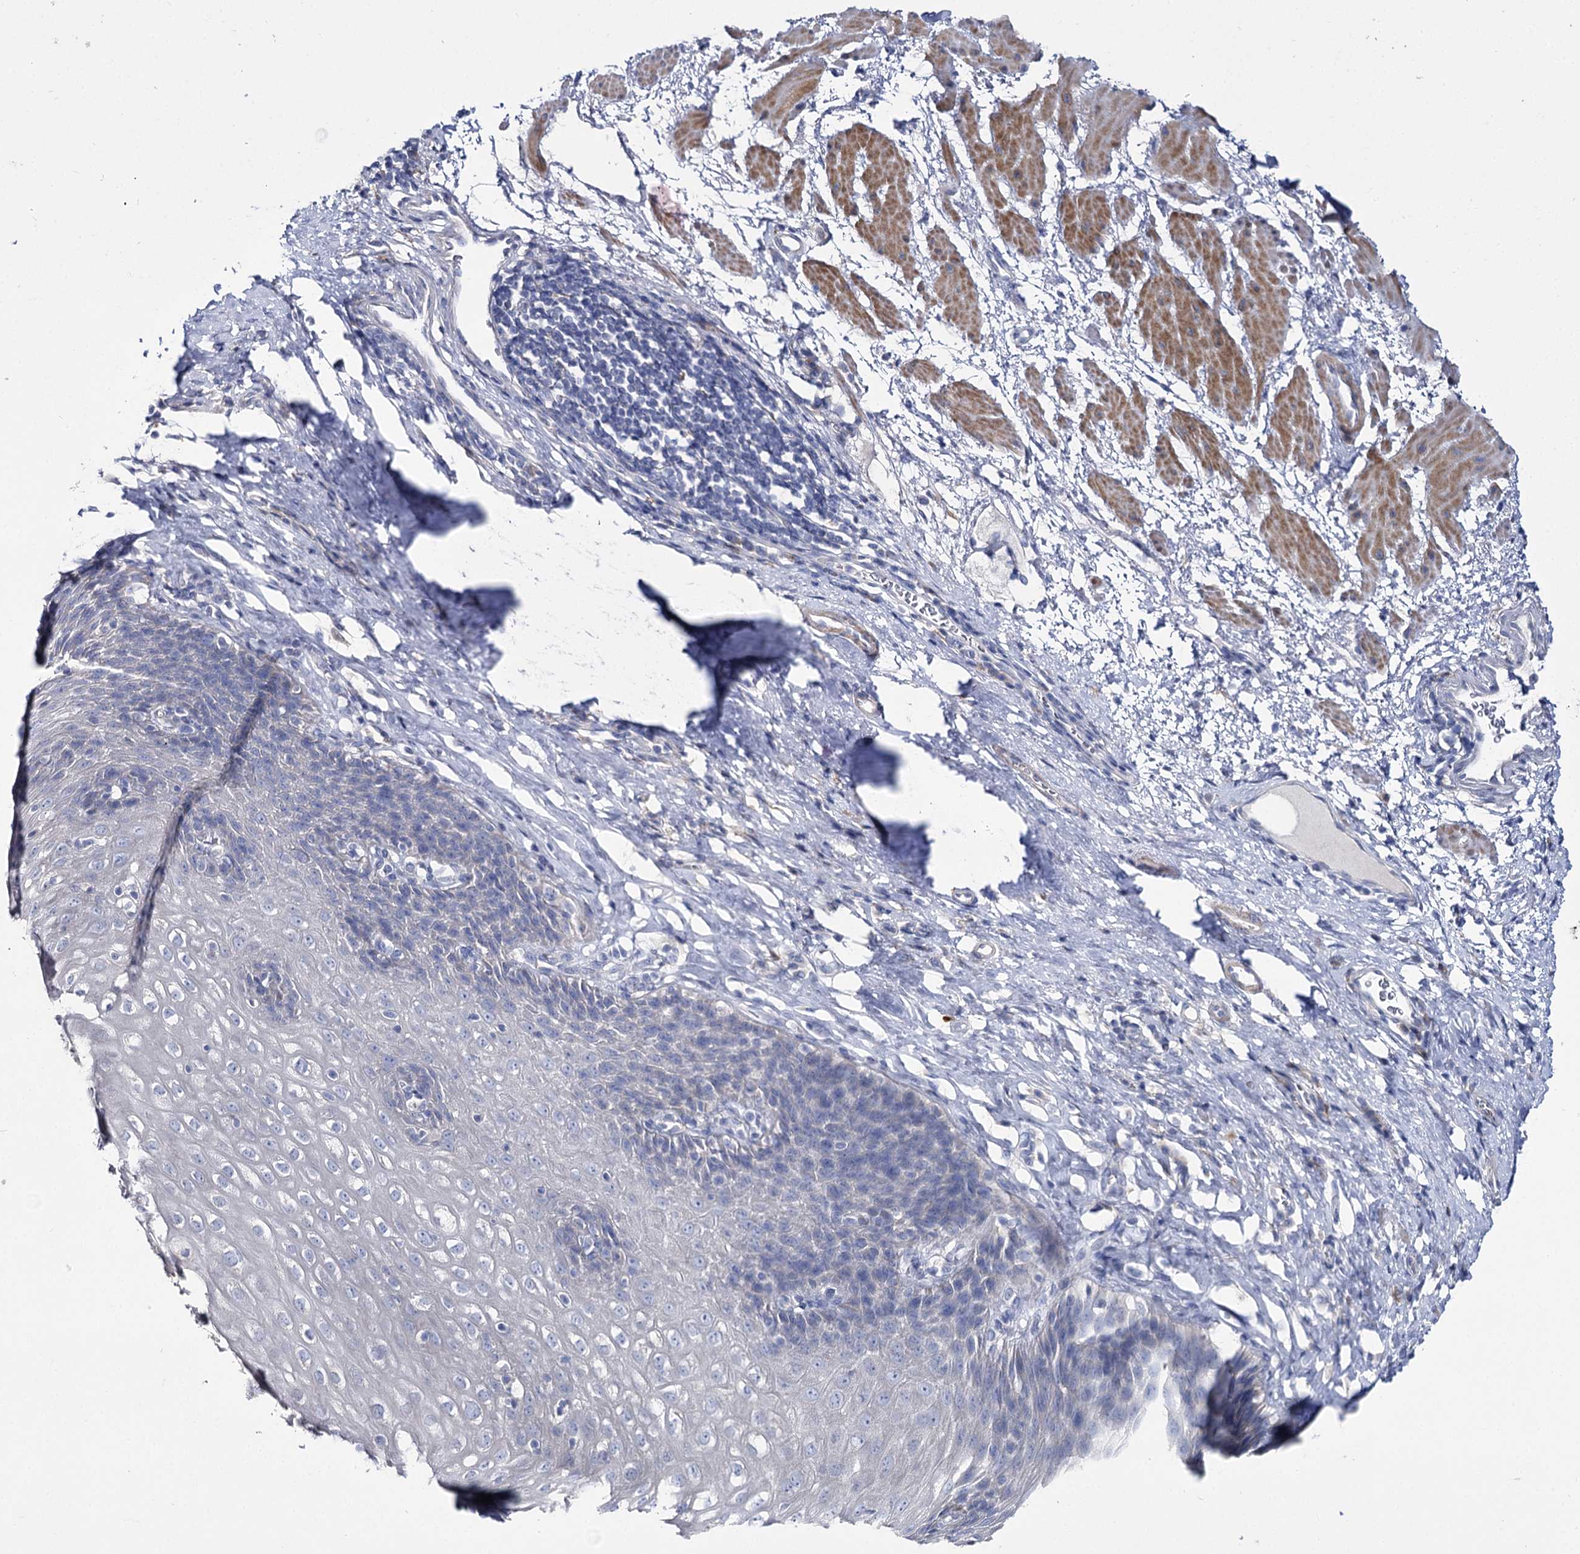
{"staining": {"intensity": "negative", "quantity": "none", "location": "none"}, "tissue": "esophagus", "cell_type": "Squamous epithelial cells", "image_type": "normal", "snomed": [{"axis": "morphology", "description": "Normal tissue, NOS"}, {"axis": "topography", "description": "Esophagus"}], "caption": "Immunohistochemistry photomicrograph of normal esophagus stained for a protein (brown), which demonstrates no staining in squamous epithelial cells.", "gene": "NRAP", "patient": {"sex": "female", "age": 61}}